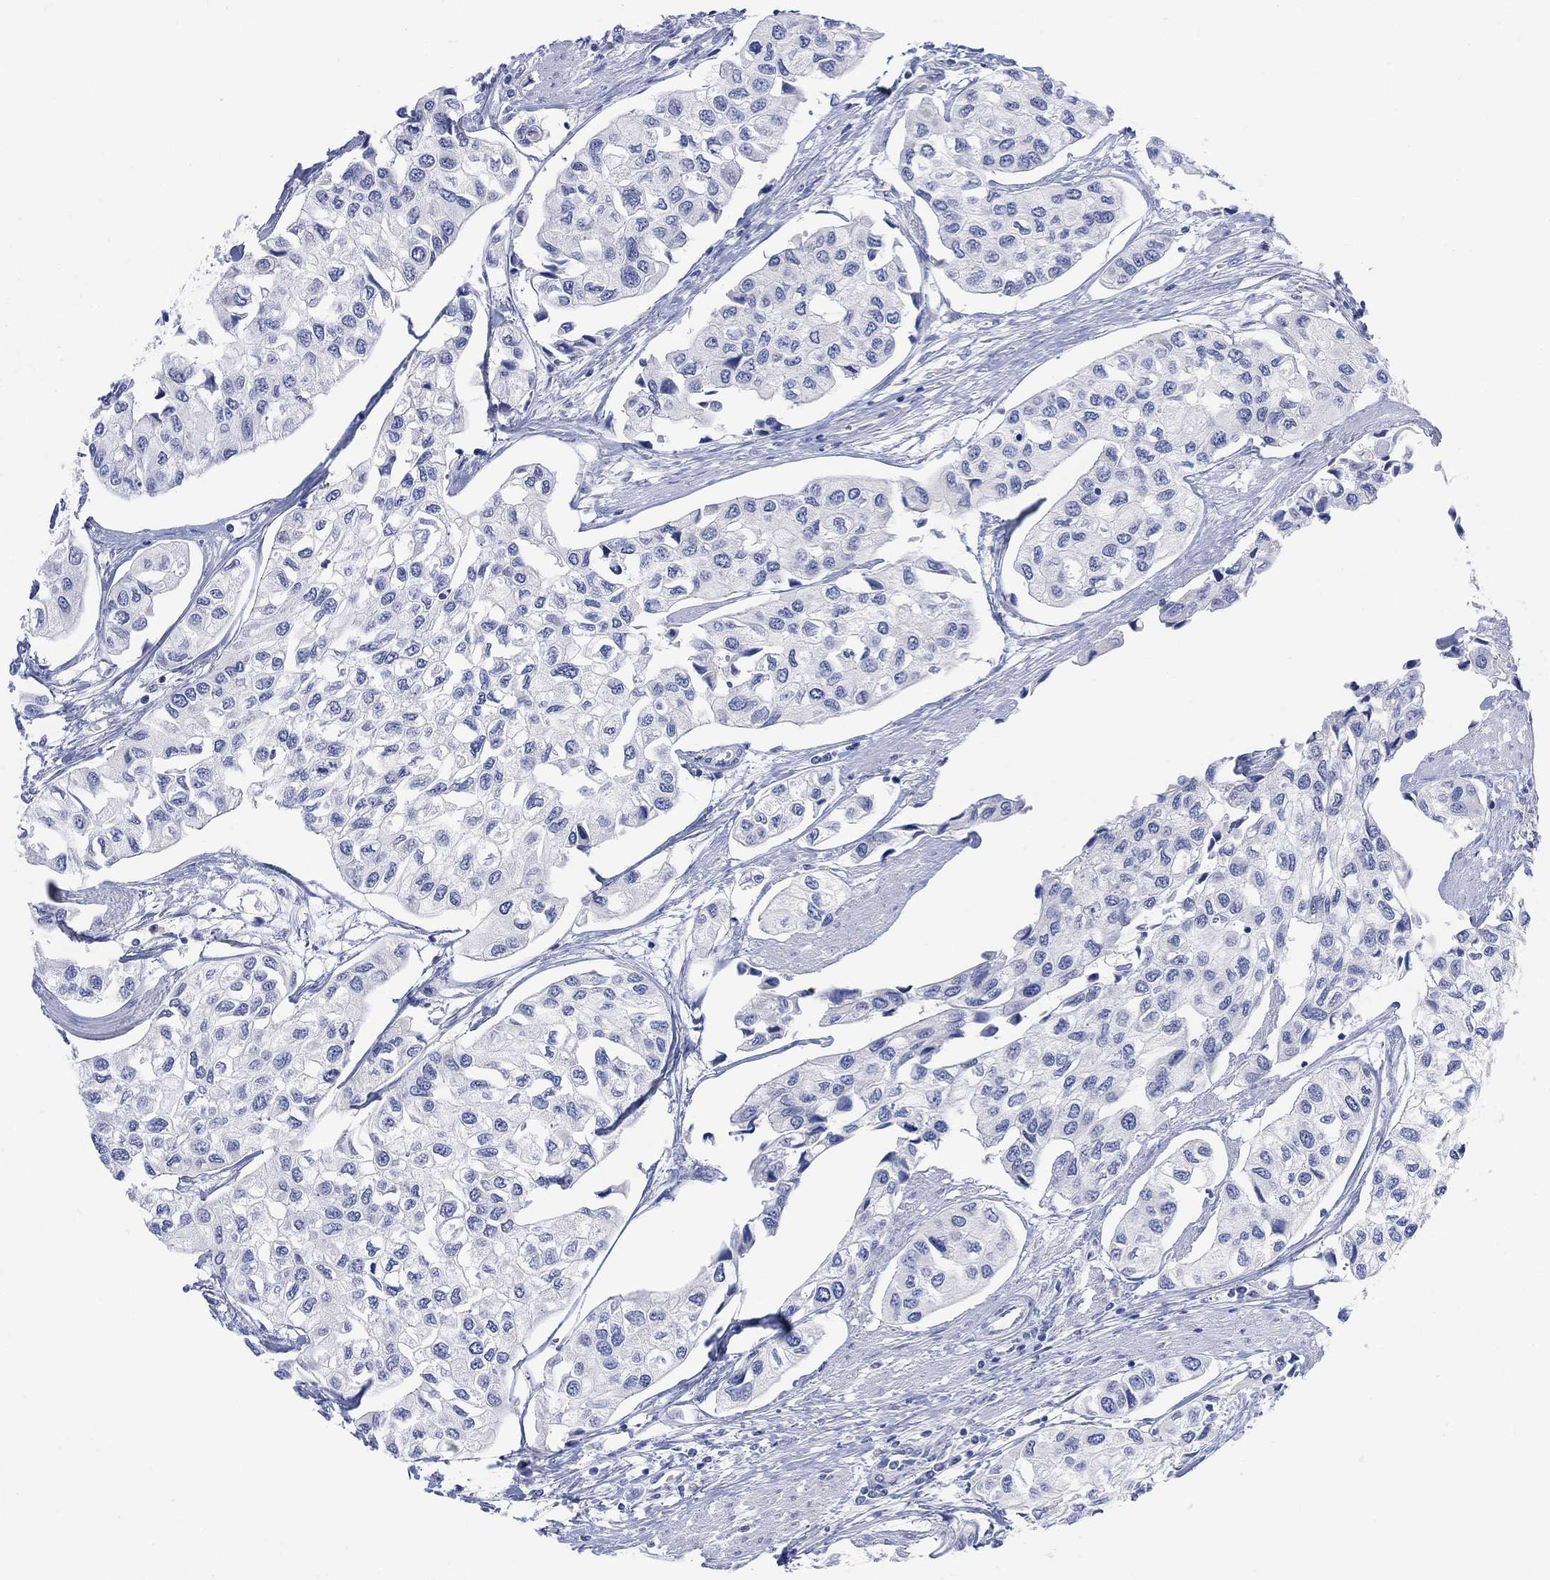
{"staining": {"intensity": "negative", "quantity": "none", "location": "none"}, "tissue": "urothelial cancer", "cell_type": "Tumor cells", "image_type": "cancer", "snomed": [{"axis": "morphology", "description": "Urothelial carcinoma, High grade"}, {"axis": "topography", "description": "Urinary bladder"}], "caption": "An IHC photomicrograph of urothelial cancer is shown. There is no staining in tumor cells of urothelial cancer.", "gene": "FBP2", "patient": {"sex": "male", "age": 73}}